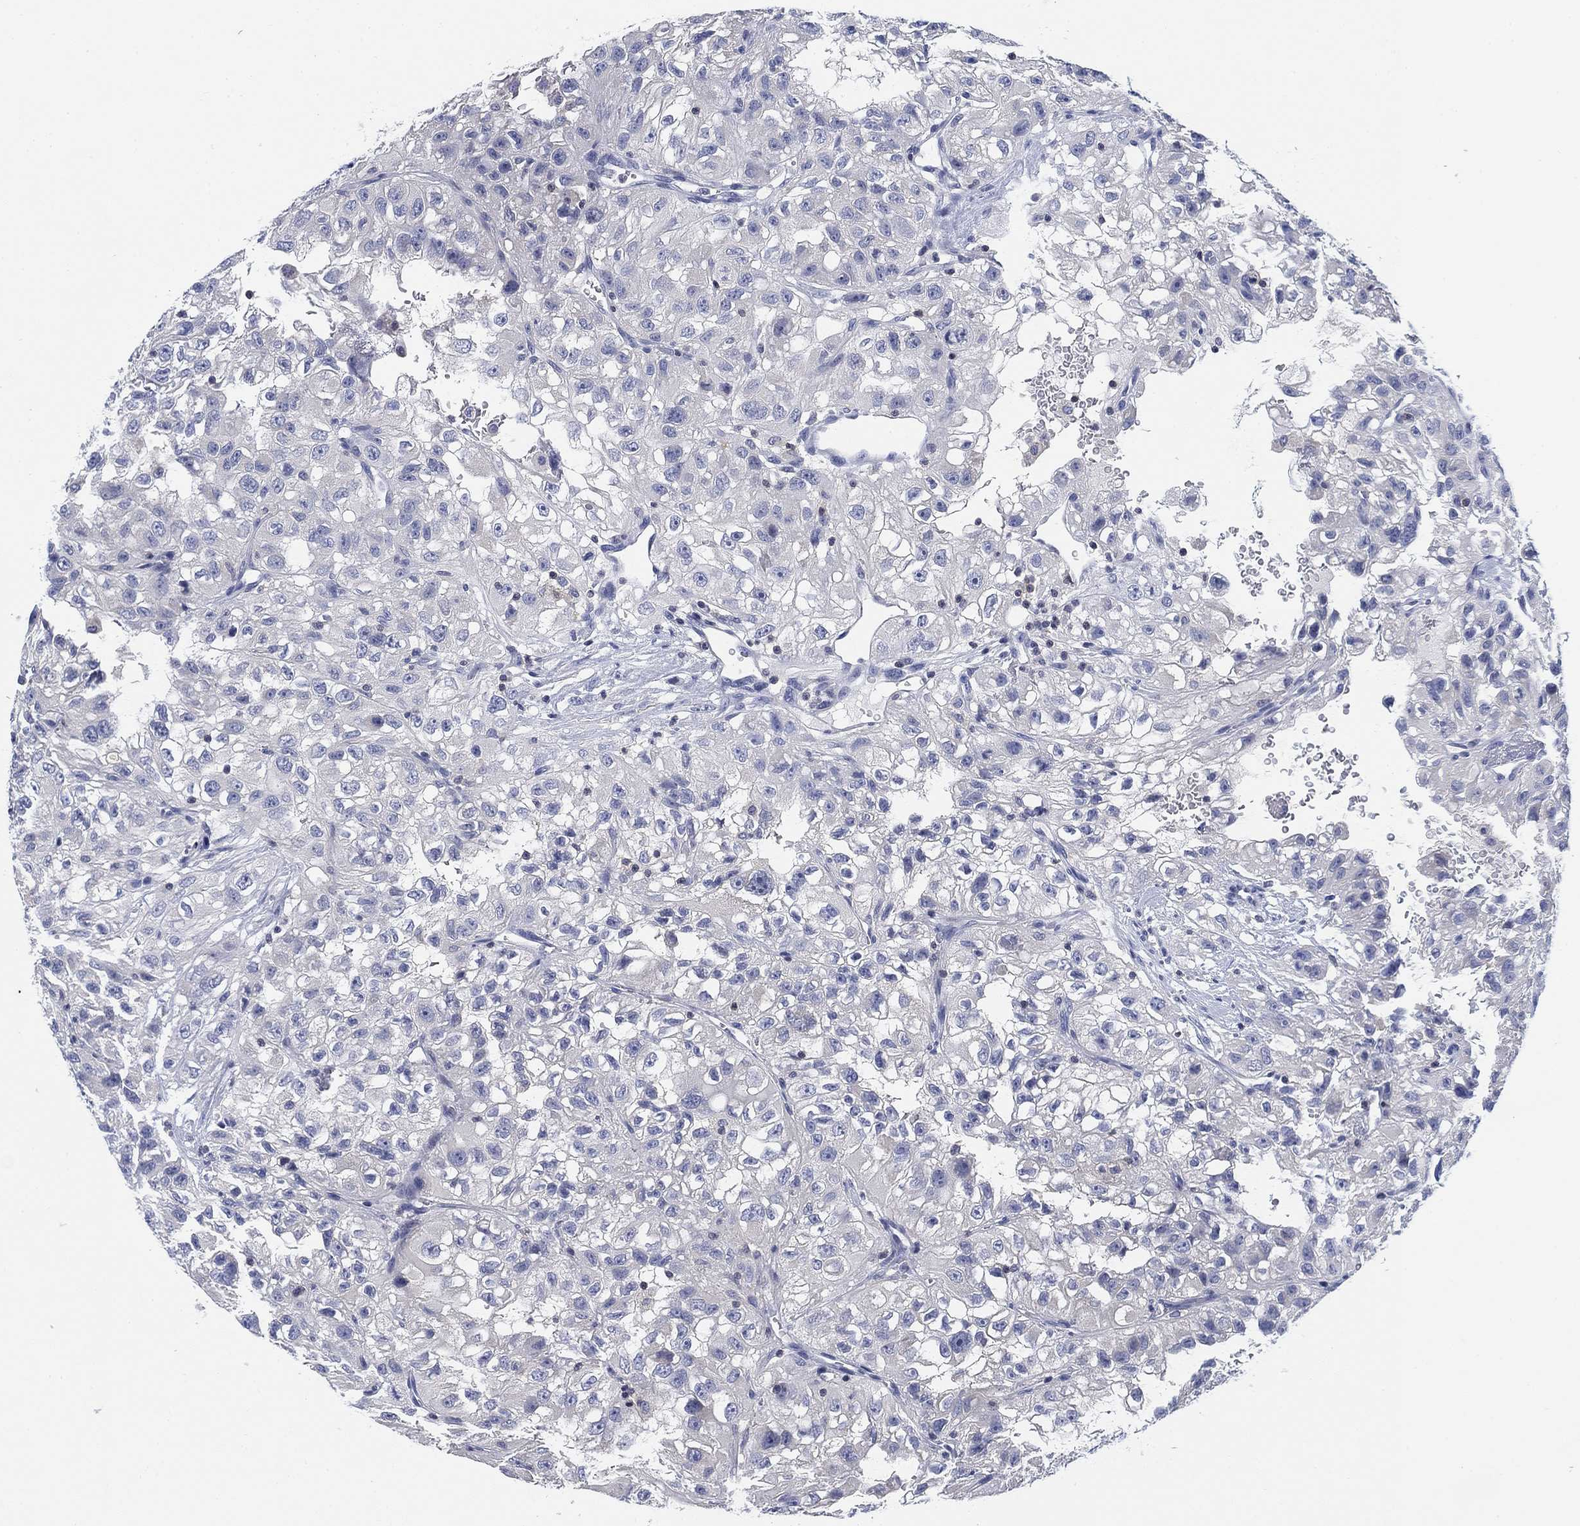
{"staining": {"intensity": "negative", "quantity": "none", "location": "none"}, "tissue": "renal cancer", "cell_type": "Tumor cells", "image_type": "cancer", "snomed": [{"axis": "morphology", "description": "Adenocarcinoma, NOS"}, {"axis": "topography", "description": "Kidney"}], "caption": "IHC of human adenocarcinoma (renal) shows no positivity in tumor cells. (Immunohistochemistry (ihc), brightfield microscopy, high magnification).", "gene": "FYB1", "patient": {"sex": "male", "age": 64}}